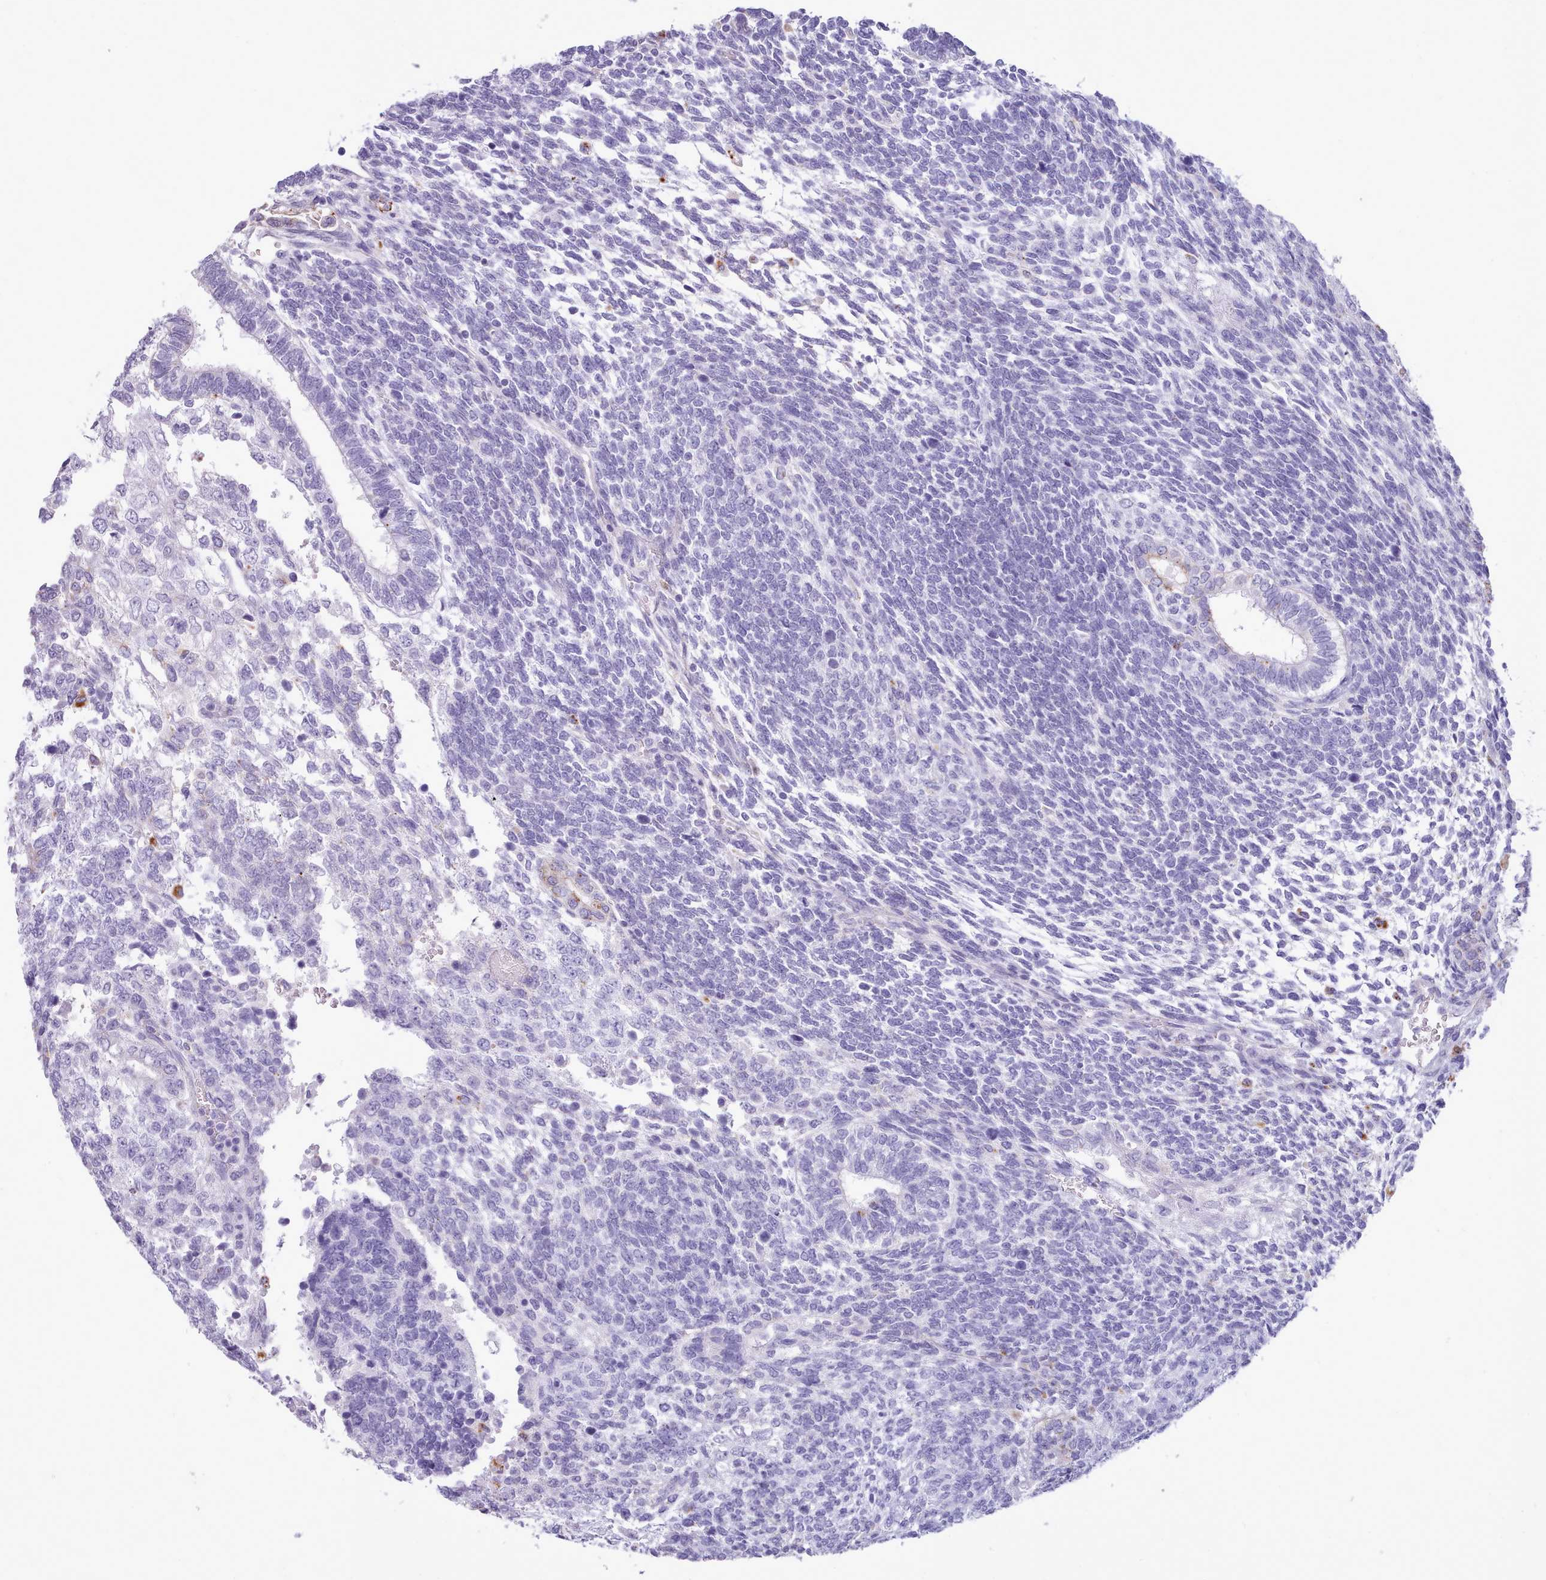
{"staining": {"intensity": "negative", "quantity": "none", "location": "none"}, "tissue": "testis cancer", "cell_type": "Tumor cells", "image_type": "cancer", "snomed": [{"axis": "morphology", "description": "Carcinoma, Embryonal, NOS"}, {"axis": "topography", "description": "Testis"}], "caption": "A micrograph of embryonal carcinoma (testis) stained for a protein reveals no brown staining in tumor cells.", "gene": "GAA", "patient": {"sex": "male", "age": 23}}